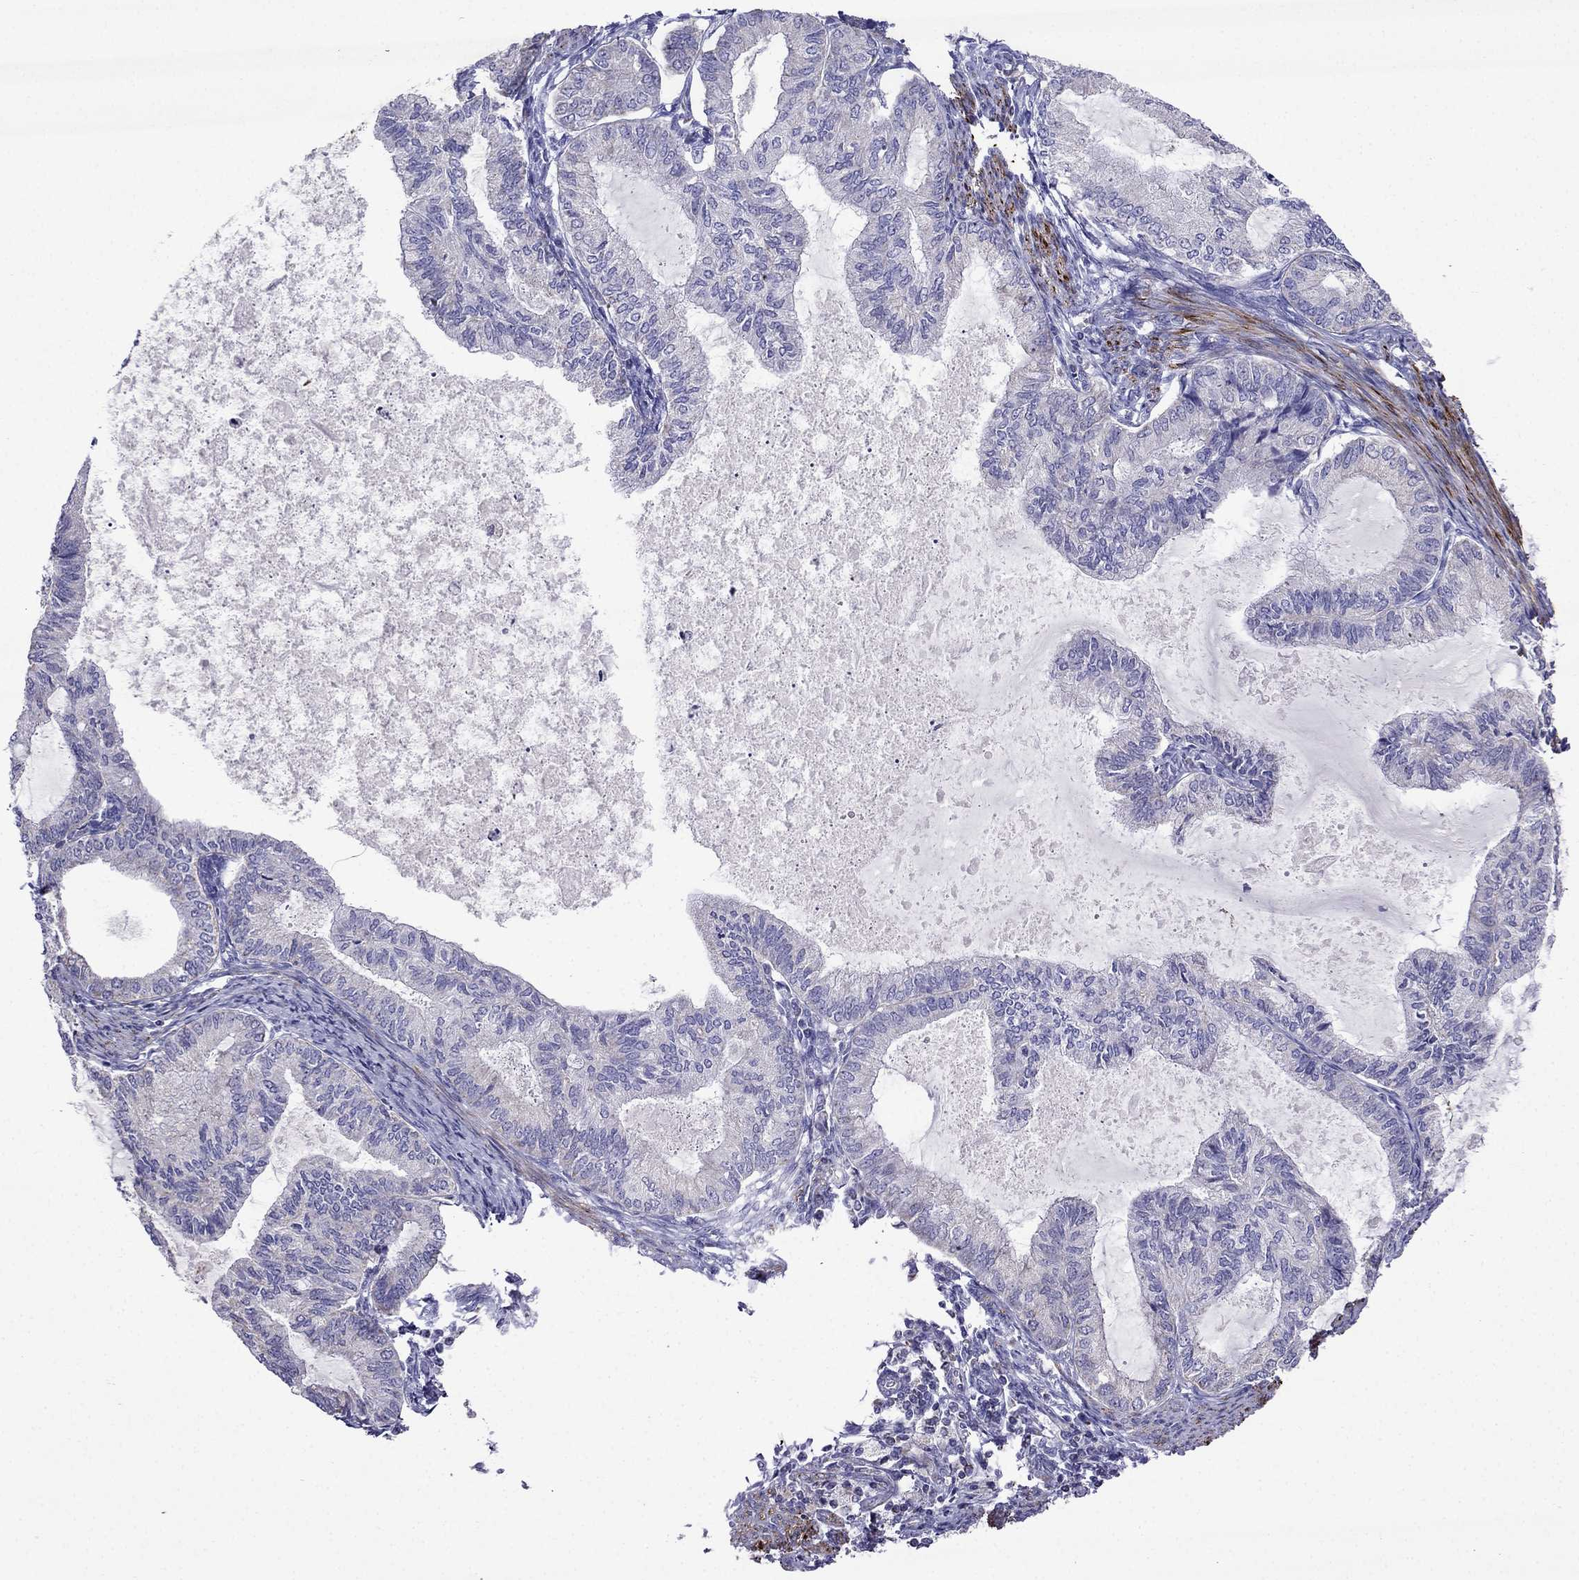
{"staining": {"intensity": "negative", "quantity": "none", "location": "none"}, "tissue": "endometrial cancer", "cell_type": "Tumor cells", "image_type": "cancer", "snomed": [{"axis": "morphology", "description": "Adenocarcinoma, NOS"}, {"axis": "topography", "description": "Endometrium"}], "caption": "Tumor cells are negative for brown protein staining in endometrial adenocarcinoma.", "gene": "DSC1", "patient": {"sex": "female", "age": 86}}